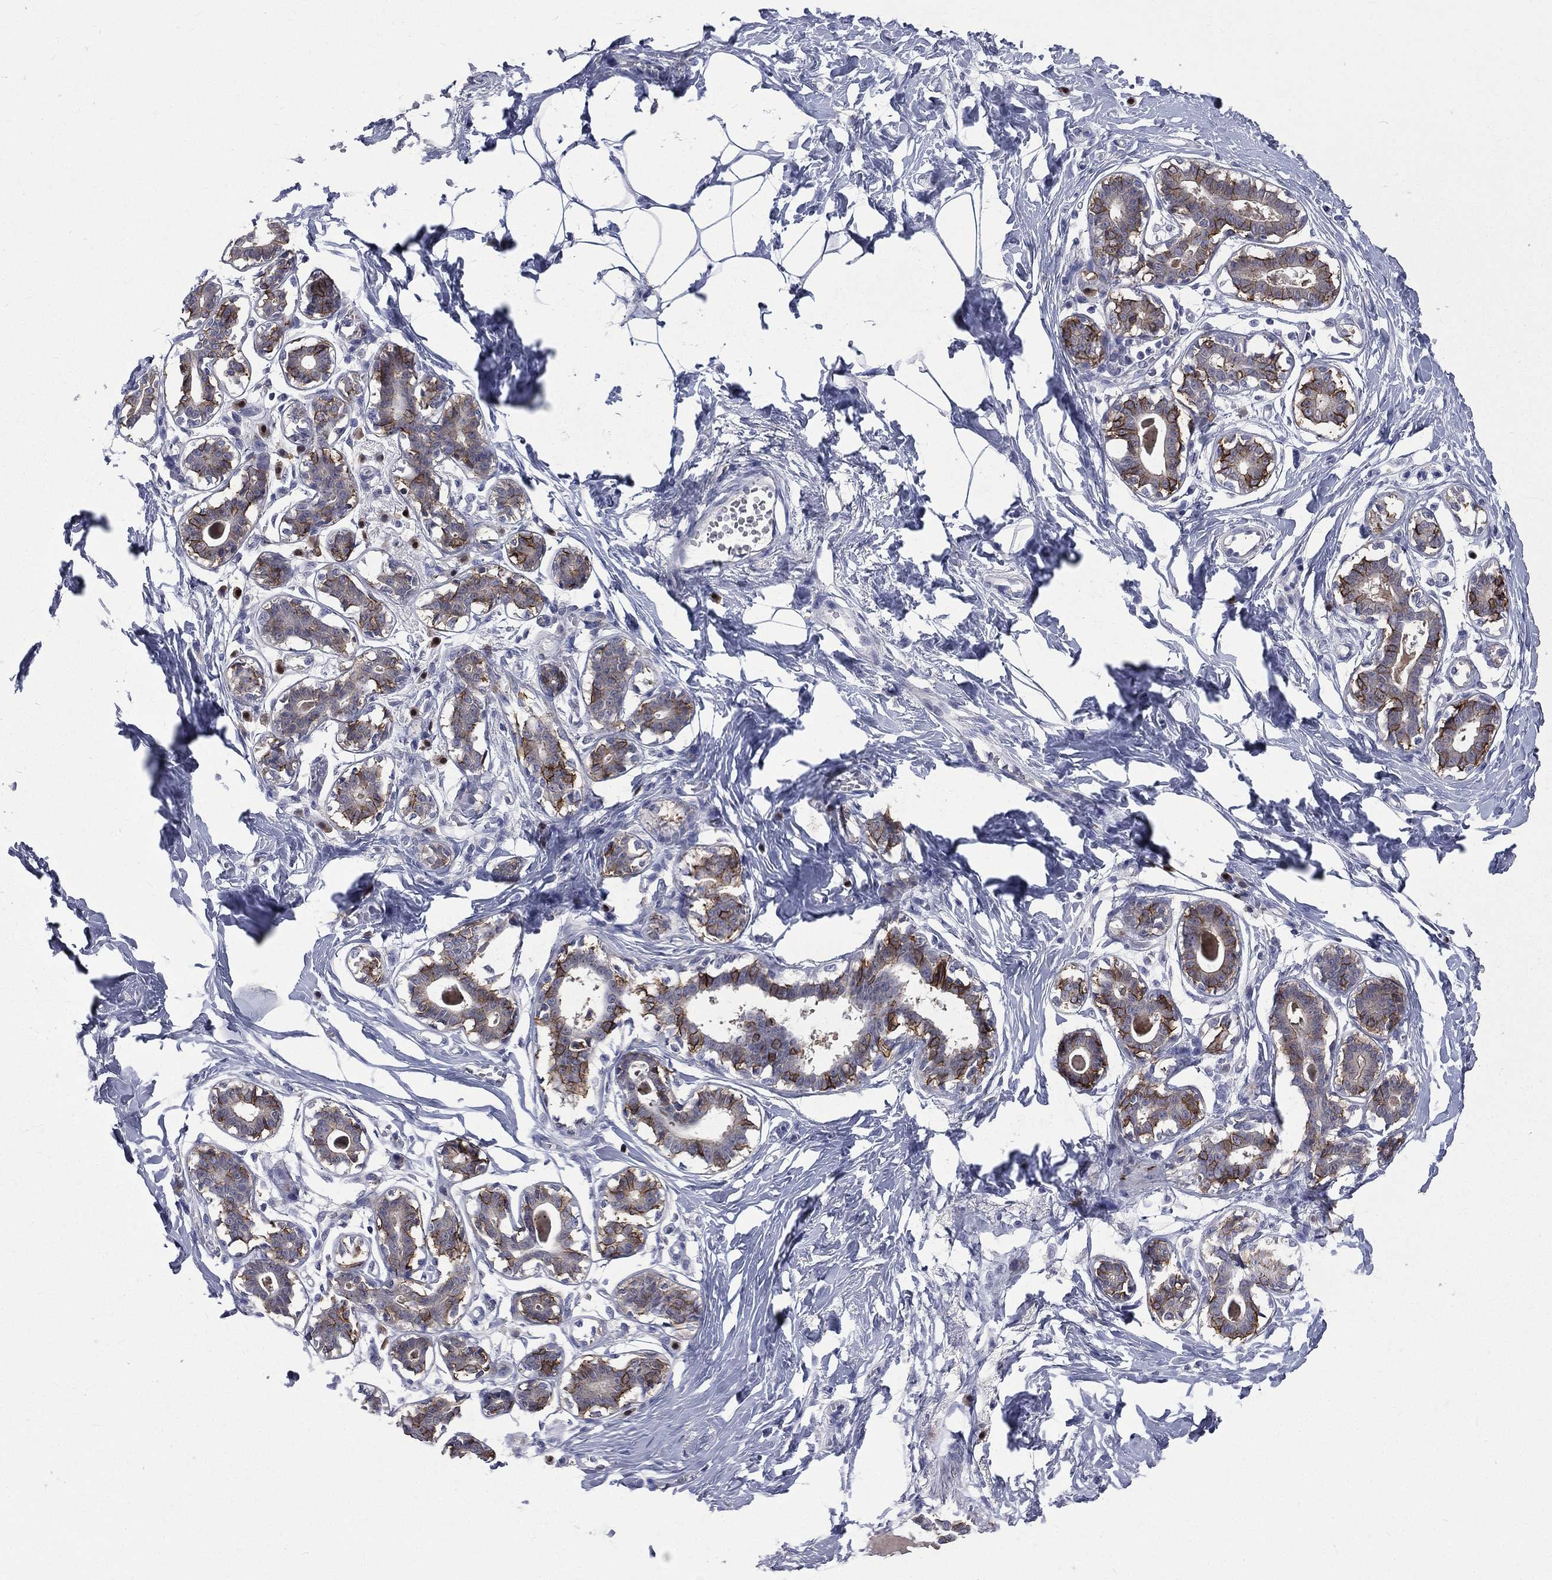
{"staining": {"intensity": "negative", "quantity": "none", "location": "none"}, "tissue": "breast", "cell_type": "Adipocytes", "image_type": "normal", "snomed": [{"axis": "morphology", "description": "Normal tissue, NOS"}, {"axis": "morphology", "description": "Lobular carcinoma, in situ"}, {"axis": "topography", "description": "Breast"}], "caption": "IHC of benign breast displays no expression in adipocytes. (DAB (3,3'-diaminobenzidine) IHC with hematoxylin counter stain).", "gene": "CA12", "patient": {"sex": "female", "age": 35}}